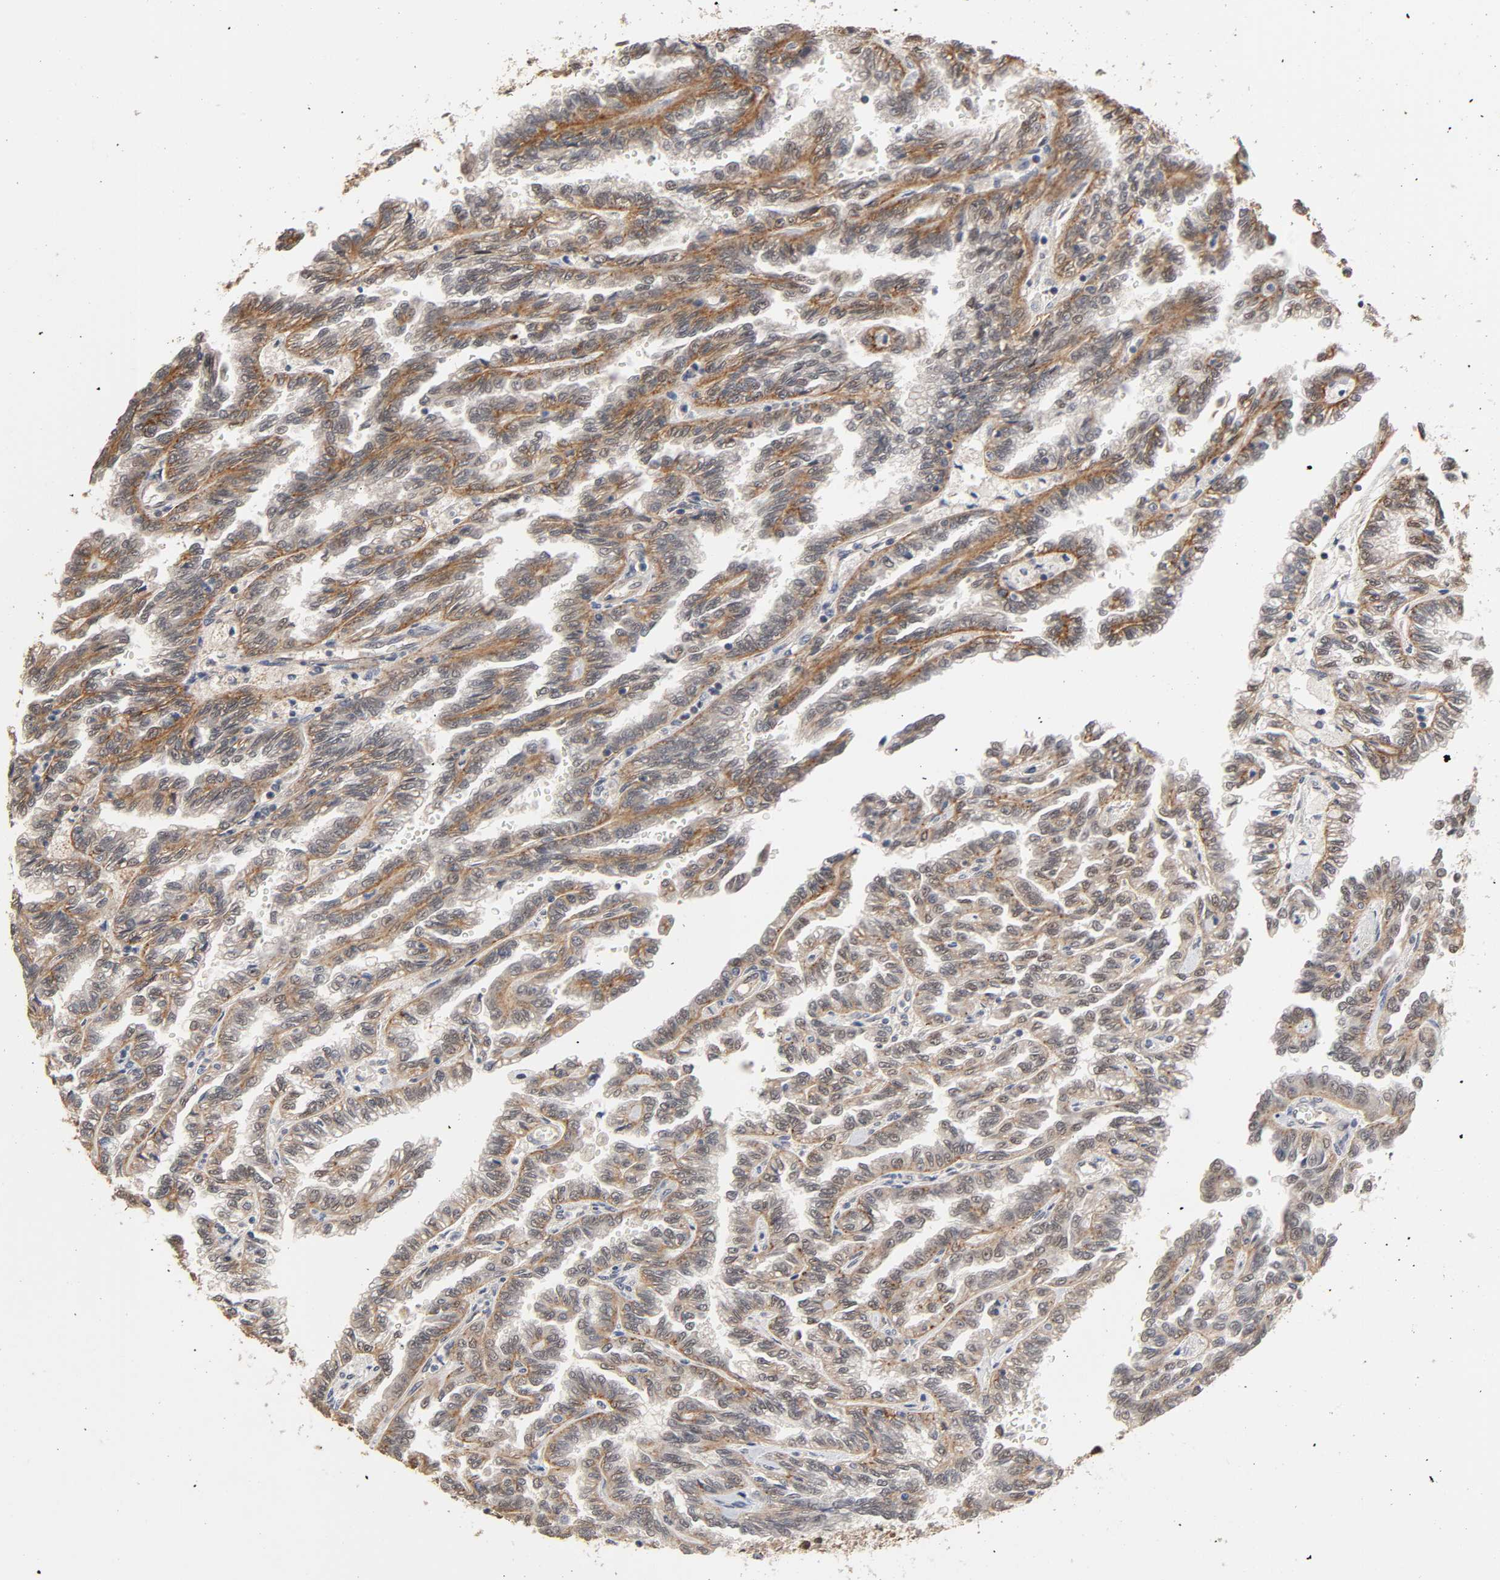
{"staining": {"intensity": "moderate", "quantity": ">75%", "location": "cytoplasmic/membranous"}, "tissue": "renal cancer", "cell_type": "Tumor cells", "image_type": "cancer", "snomed": [{"axis": "morphology", "description": "Inflammation, NOS"}, {"axis": "morphology", "description": "Adenocarcinoma, NOS"}, {"axis": "topography", "description": "Kidney"}], "caption": "Renal cancer was stained to show a protein in brown. There is medium levels of moderate cytoplasmic/membranous expression in approximately >75% of tumor cells.", "gene": "HTR1E", "patient": {"sex": "male", "age": 68}}